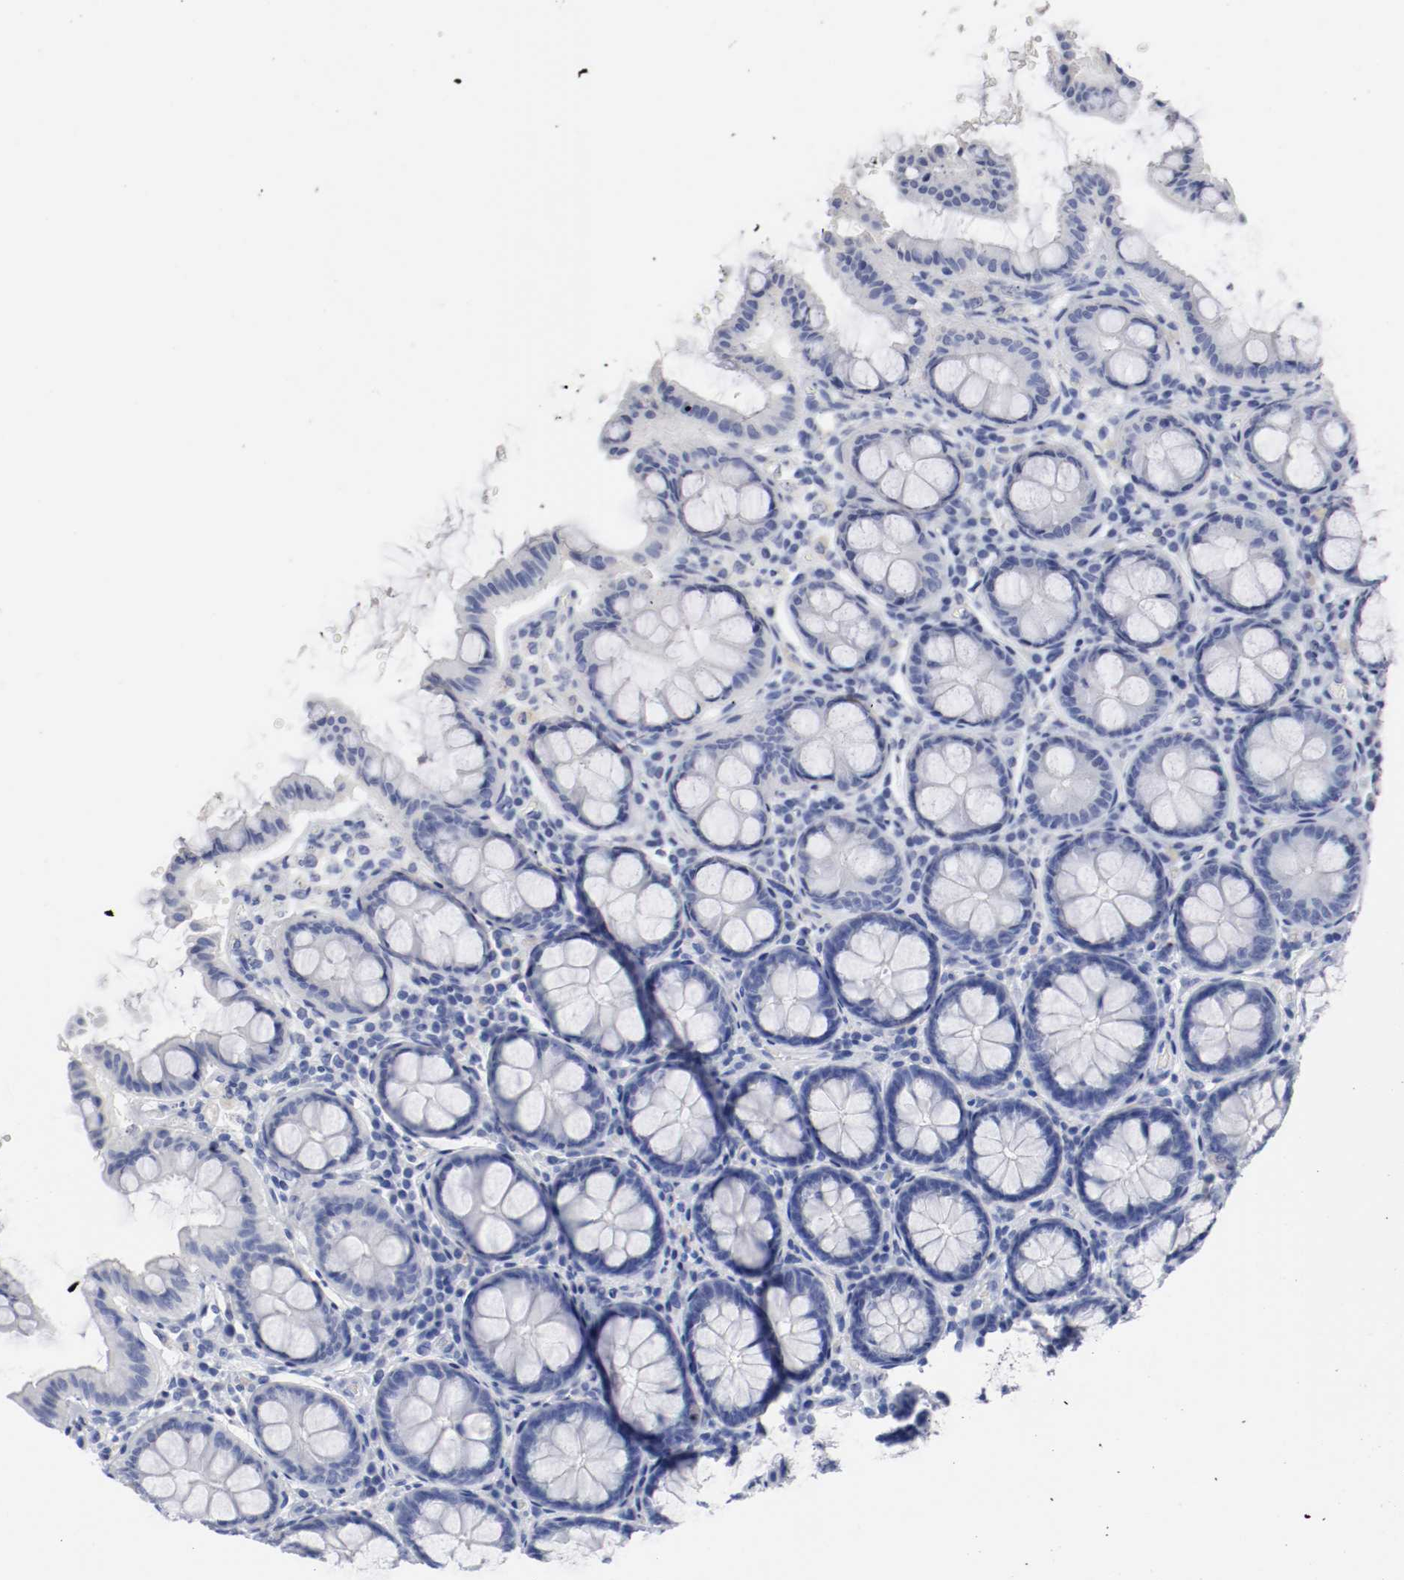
{"staining": {"intensity": "negative", "quantity": "none", "location": "none"}, "tissue": "colon", "cell_type": "Glandular cells", "image_type": "normal", "snomed": [{"axis": "morphology", "description": "Normal tissue, NOS"}, {"axis": "topography", "description": "Colon"}], "caption": "Human colon stained for a protein using IHC displays no staining in glandular cells.", "gene": "GAD1", "patient": {"sex": "female", "age": 61}}